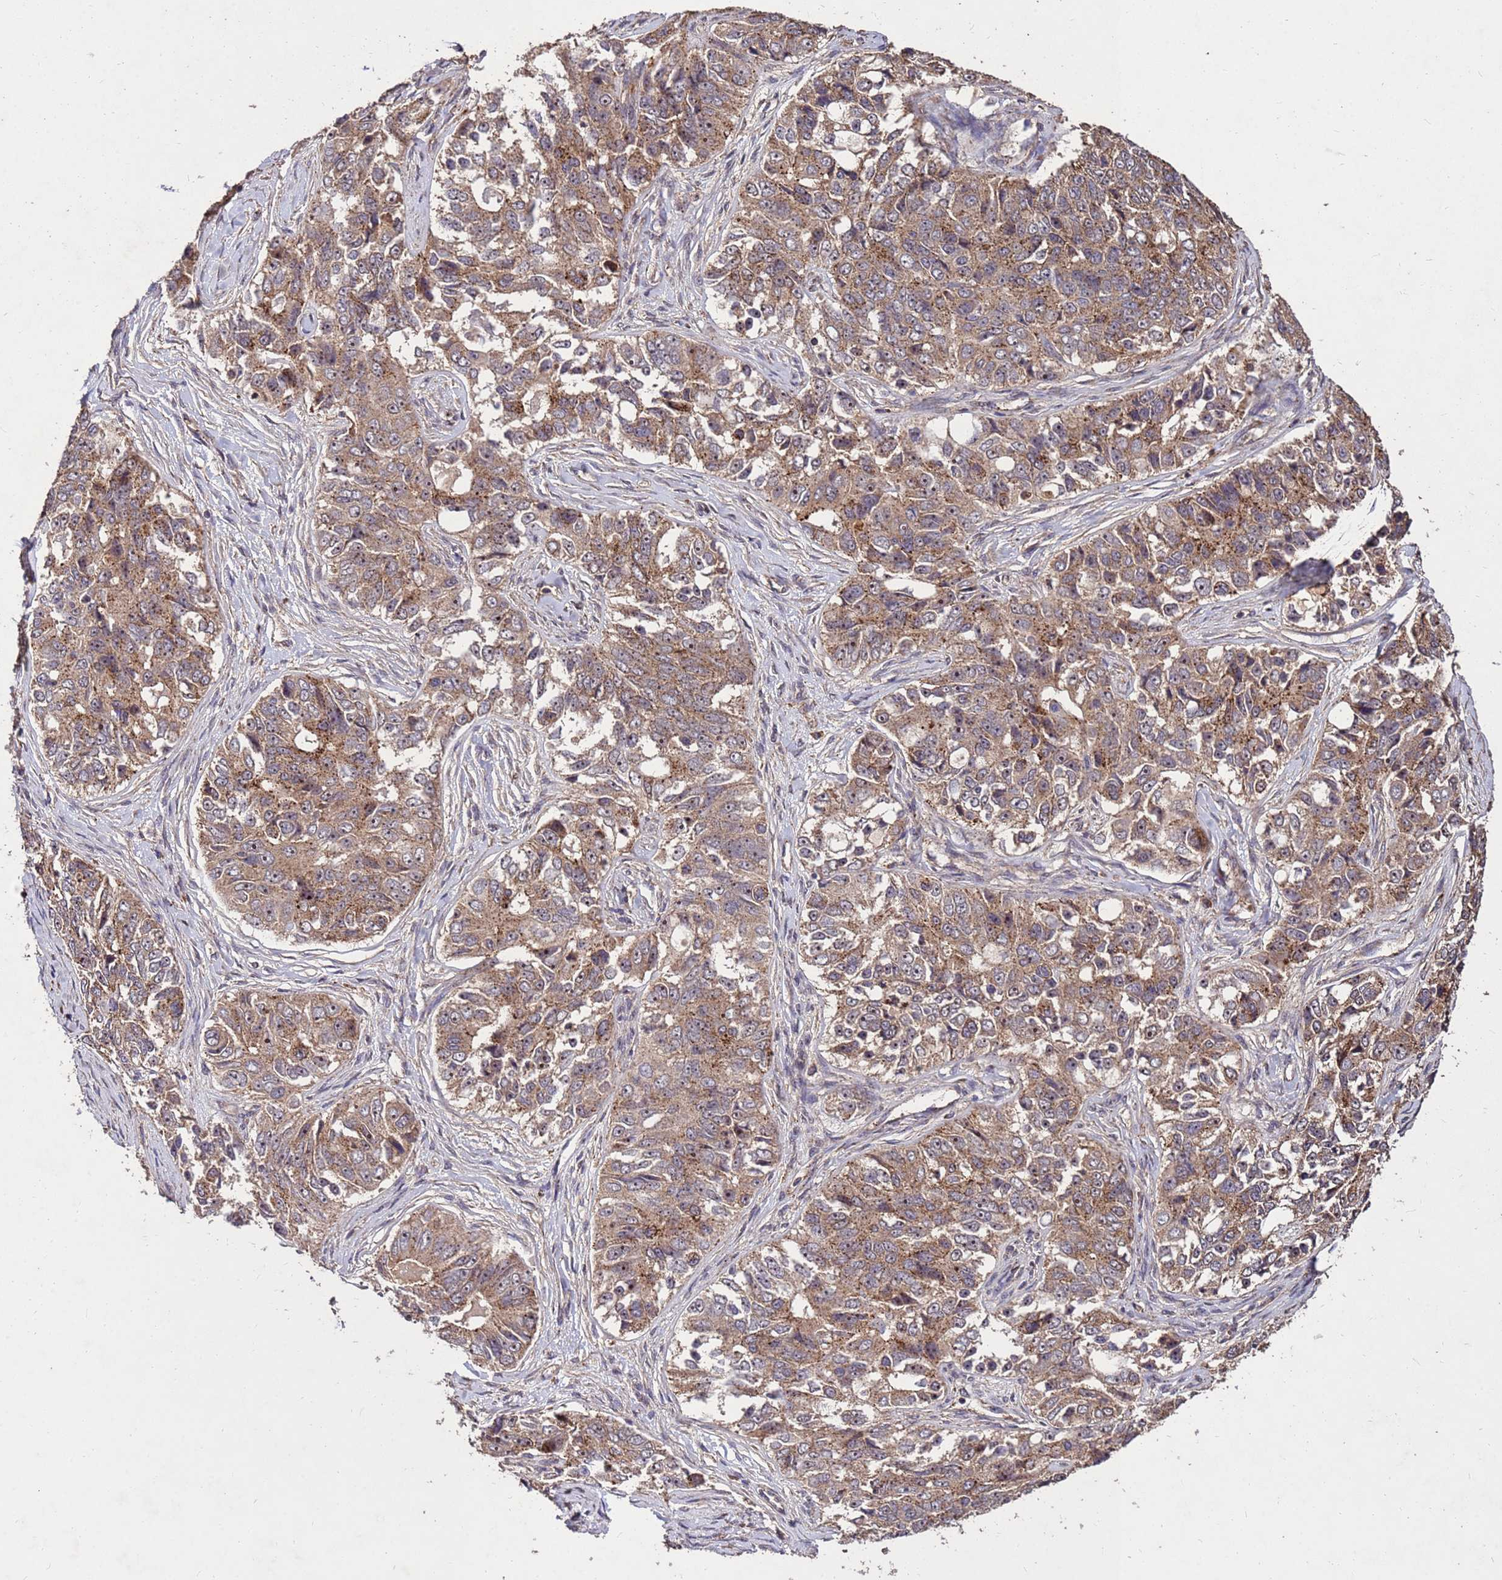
{"staining": {"intensity": "moderate", "quantity": ">75%", "location": "cytoplasmic/membranous"}, "tissue": "ovarian cancer", "cell_type": "Tumor cells", "image_type": "cancer", "snomed": [{"axis": "morphology", "description": "Carcinoma, endometroid"}, {"axis": "topography", "description": "Ovary"}], "caption": "Human ovarian endometroid carcinoma stained for a protein (brown) demonstrates moderate cytoplasmic/membranous positive staining in approximately >75% of tumor cells.", "gene": "TOR4A", "patient": {"sex": "female", "age": 51}}